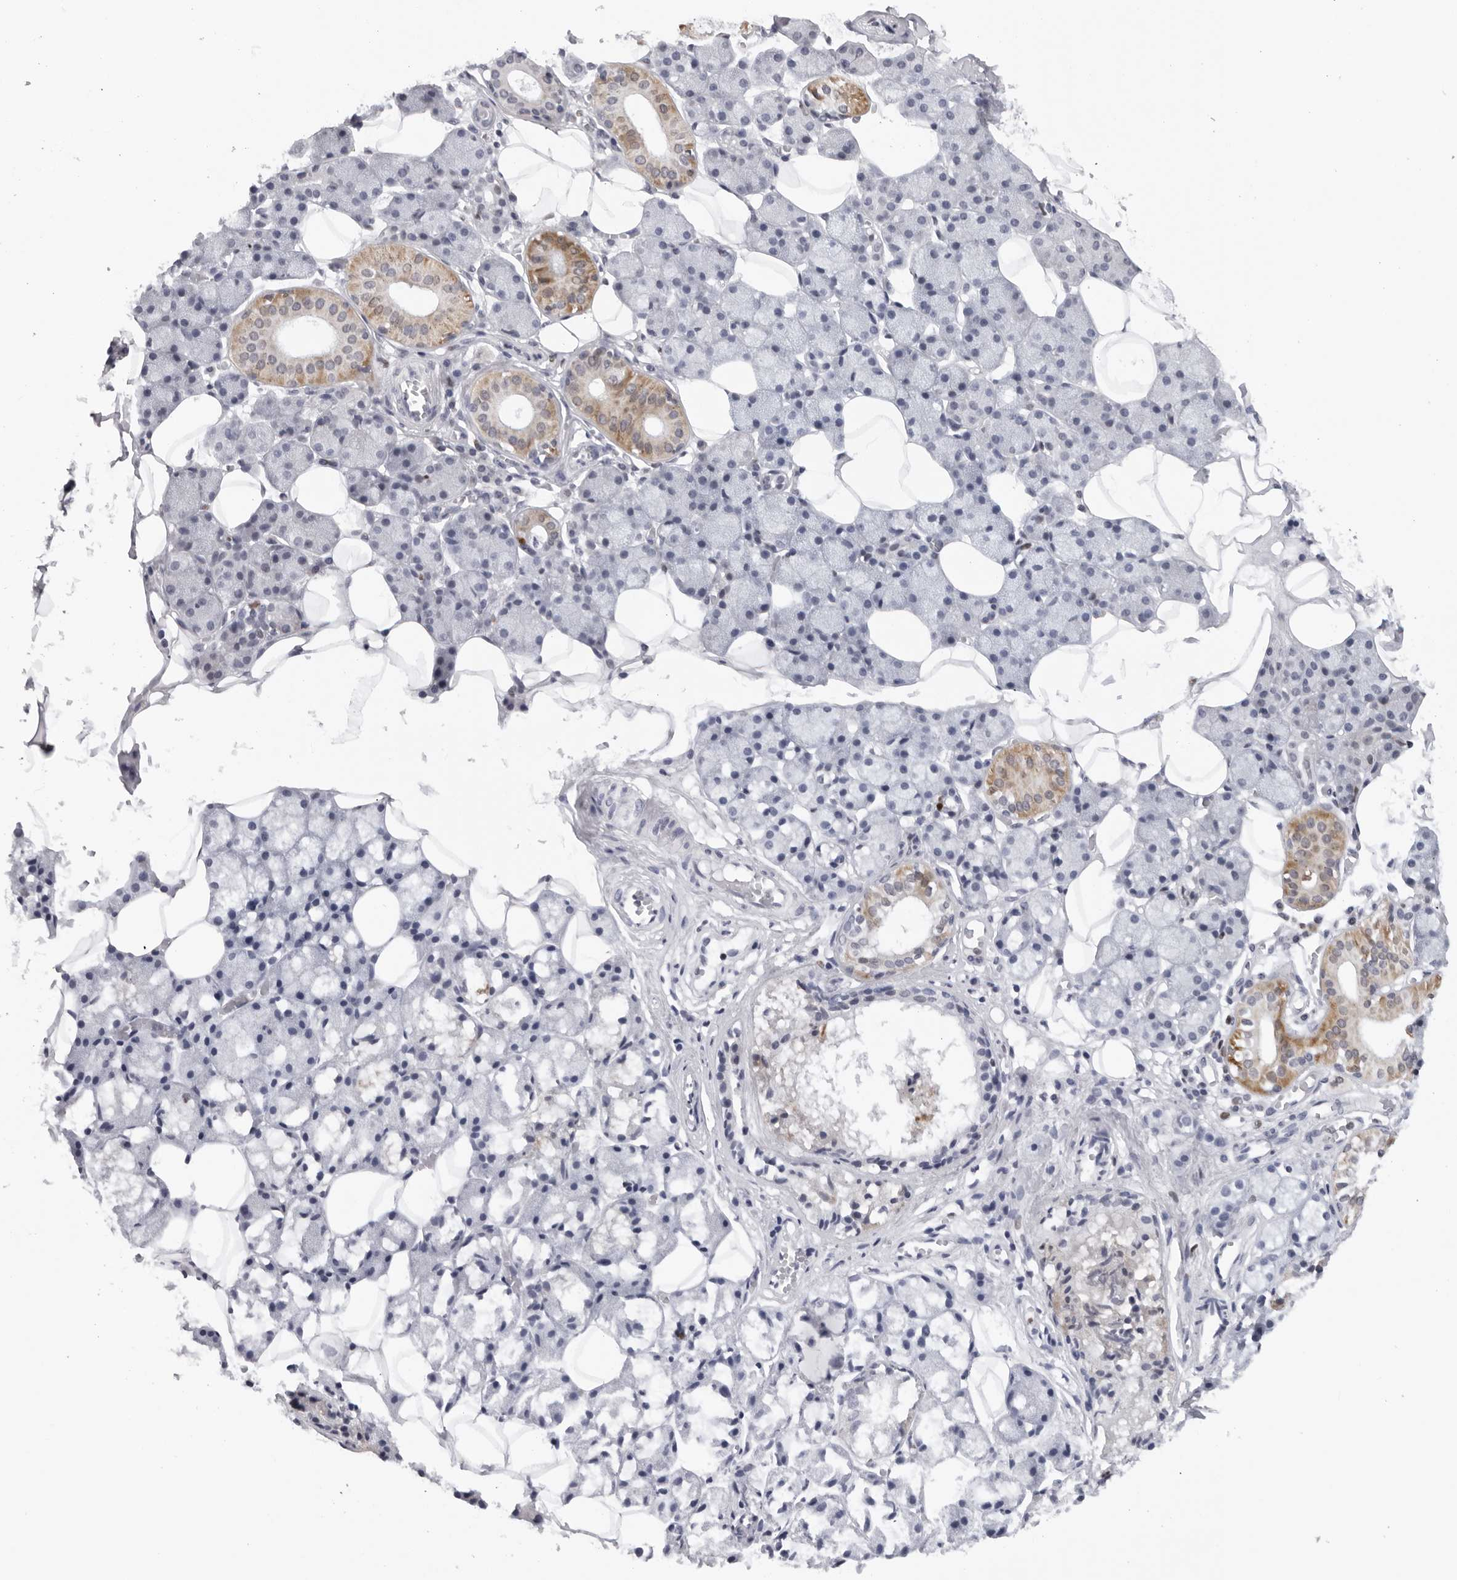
{"staining": {"intensity": "moderate", "quantity": "<25%", "location": "cytoplasmic/membranous"}, "tissue": "salivary gland", "cell_type": "Glandular cells", "image_type": "normal", "snomed": [{"axis": "morphology", "description": "Normal tissue, NOS"}, {"axis": "topography", "description": "Salivary gland"}], "caption": "A brown stain highlights moderate cytoplasmic/membranous positivity of a protein in glandular cells of benign salivary gland.", "gene": "CPT2", "patient": {"sex": "female", "age": 33}}